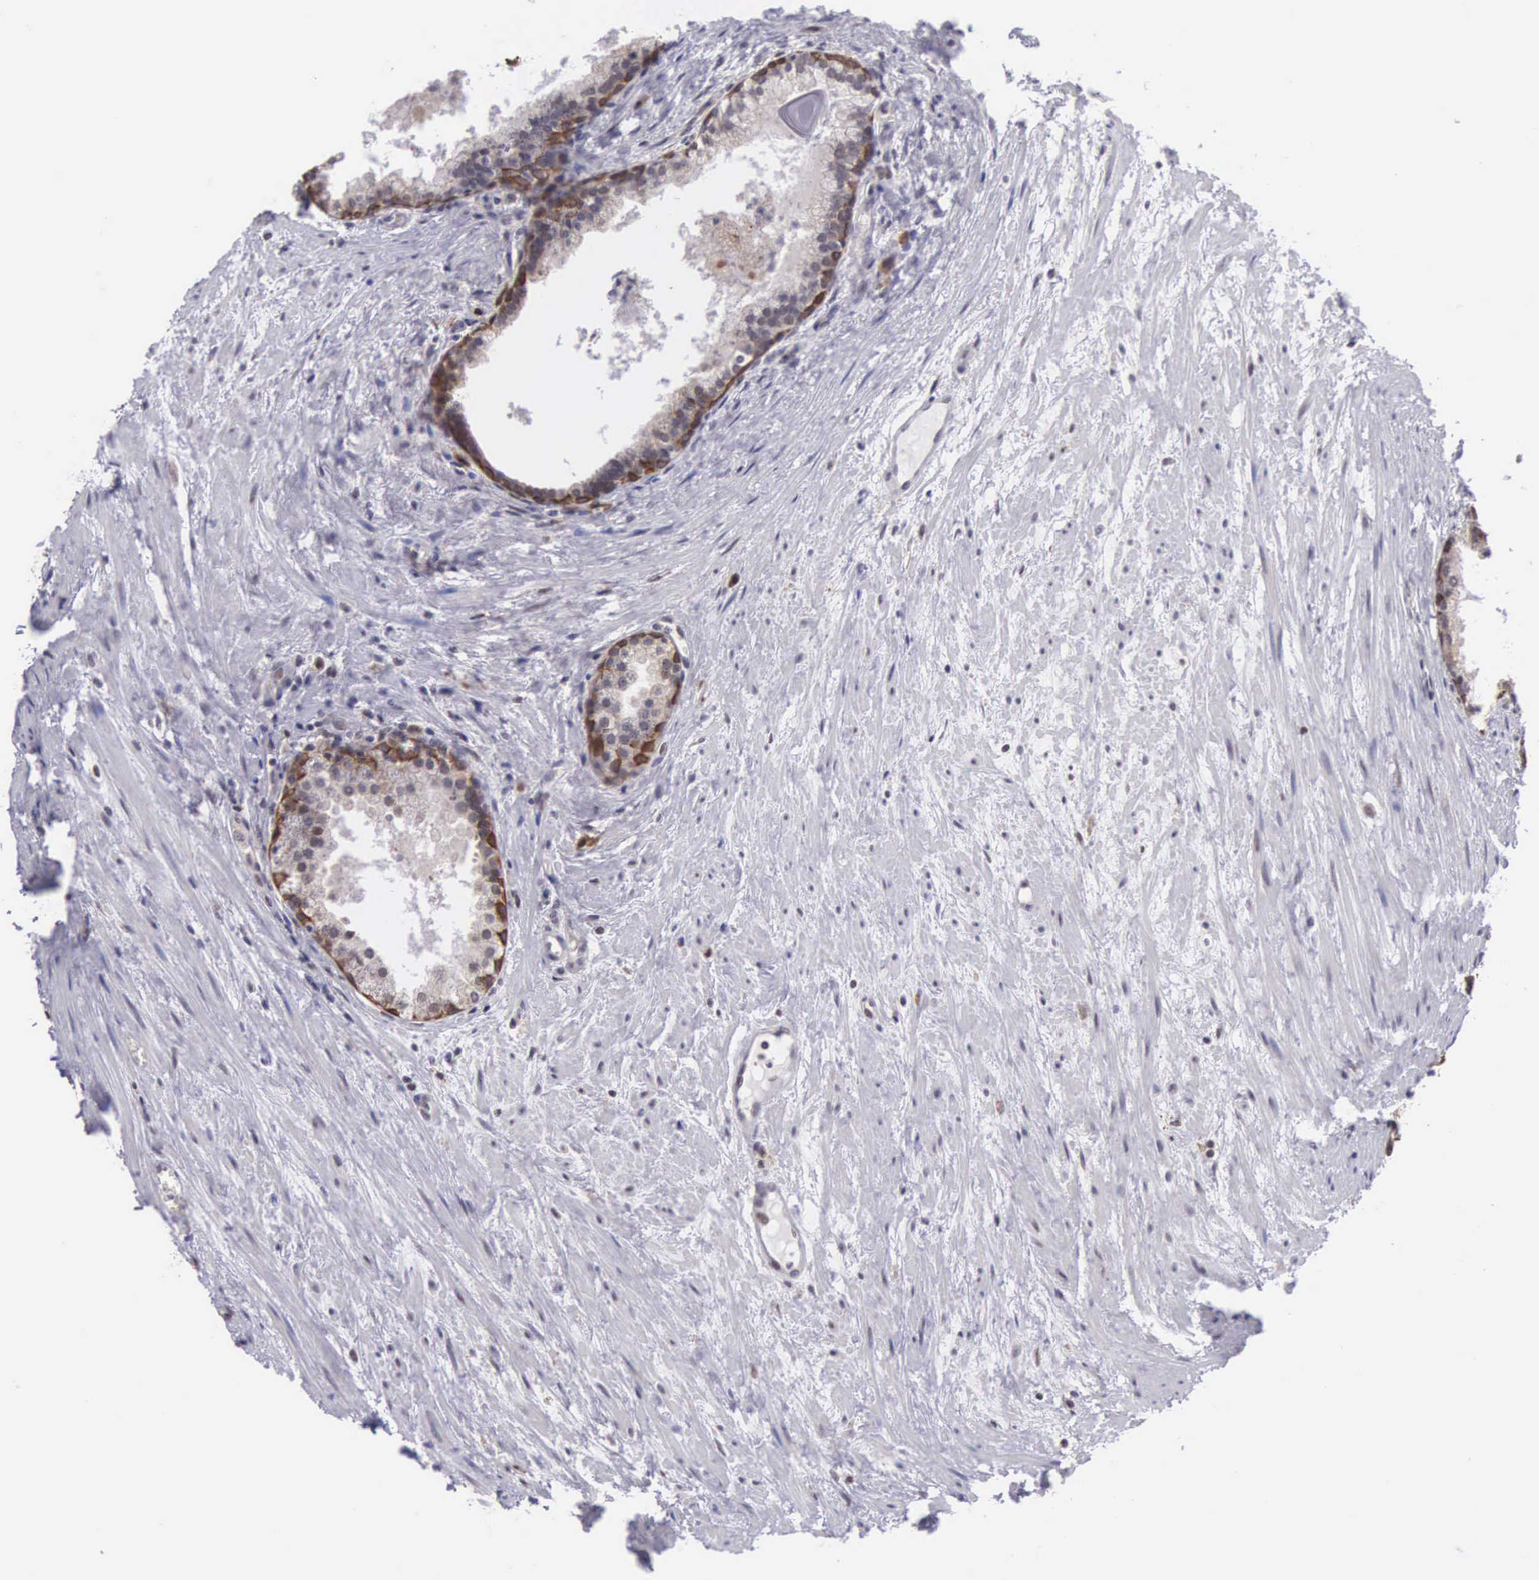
{"staining": {"intensity": "strong", "quantity": "25%-75%", "location": "cytoplasmic/membranous"}, "tissue": "prostate", "cell_type": "Glandular cells", "image_type": "normal", "snomed": [{"axis": "morphology", "description": "Normal tissue, NOS"}, {"axis": "topography", "description": "Prostate"}], "caption": "About 25%-75% of glandular cells in normal human prostate display strong cytoplasmic/membranous protein staining as visualized by brown immunohistochemical staining.", "gene": "SLC25A21", "patient": {"sex": "male", "age": 65}}